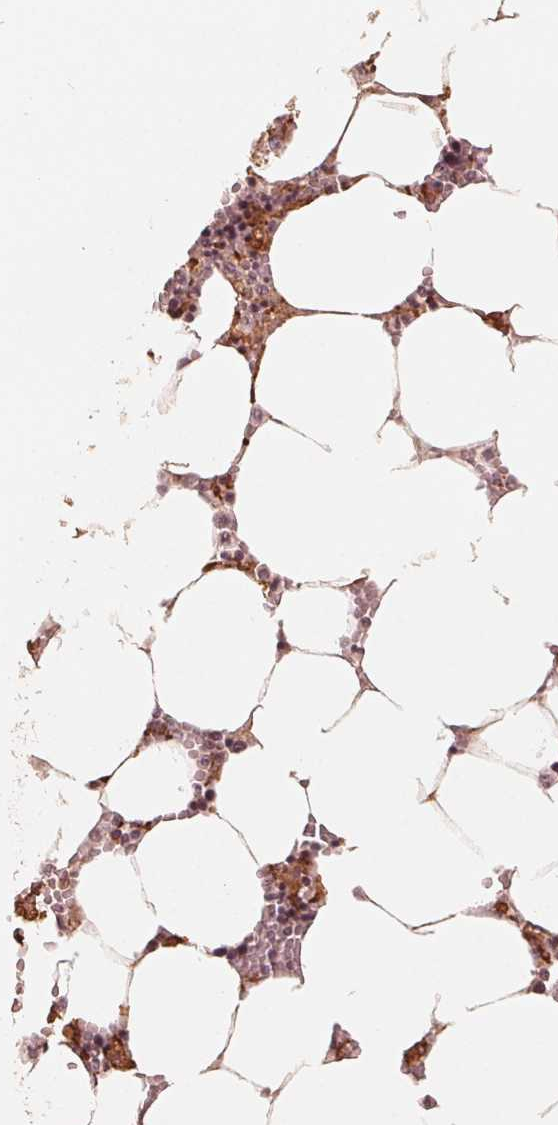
{"staining": {"intensity": "weak", "quantity": "25%-75%", "location": "nuclear"}, "tissue": "bone marrow", "cell_type": "Hematopoietic cells", "image_type": "normal", "snomed": [{"axis": "morphology", "description": "Normal tissue, NOS"}, {"axis": "topography", "description": "Bone marrow"}], "caption": "This histopathology image shows IHC staining of benign bone marrow, with low weak nuclear expression in approximately 25%-75% of hematopoietic cells.", "gene": "IL9R", "patient": {"sex": "male", "age": 64}}